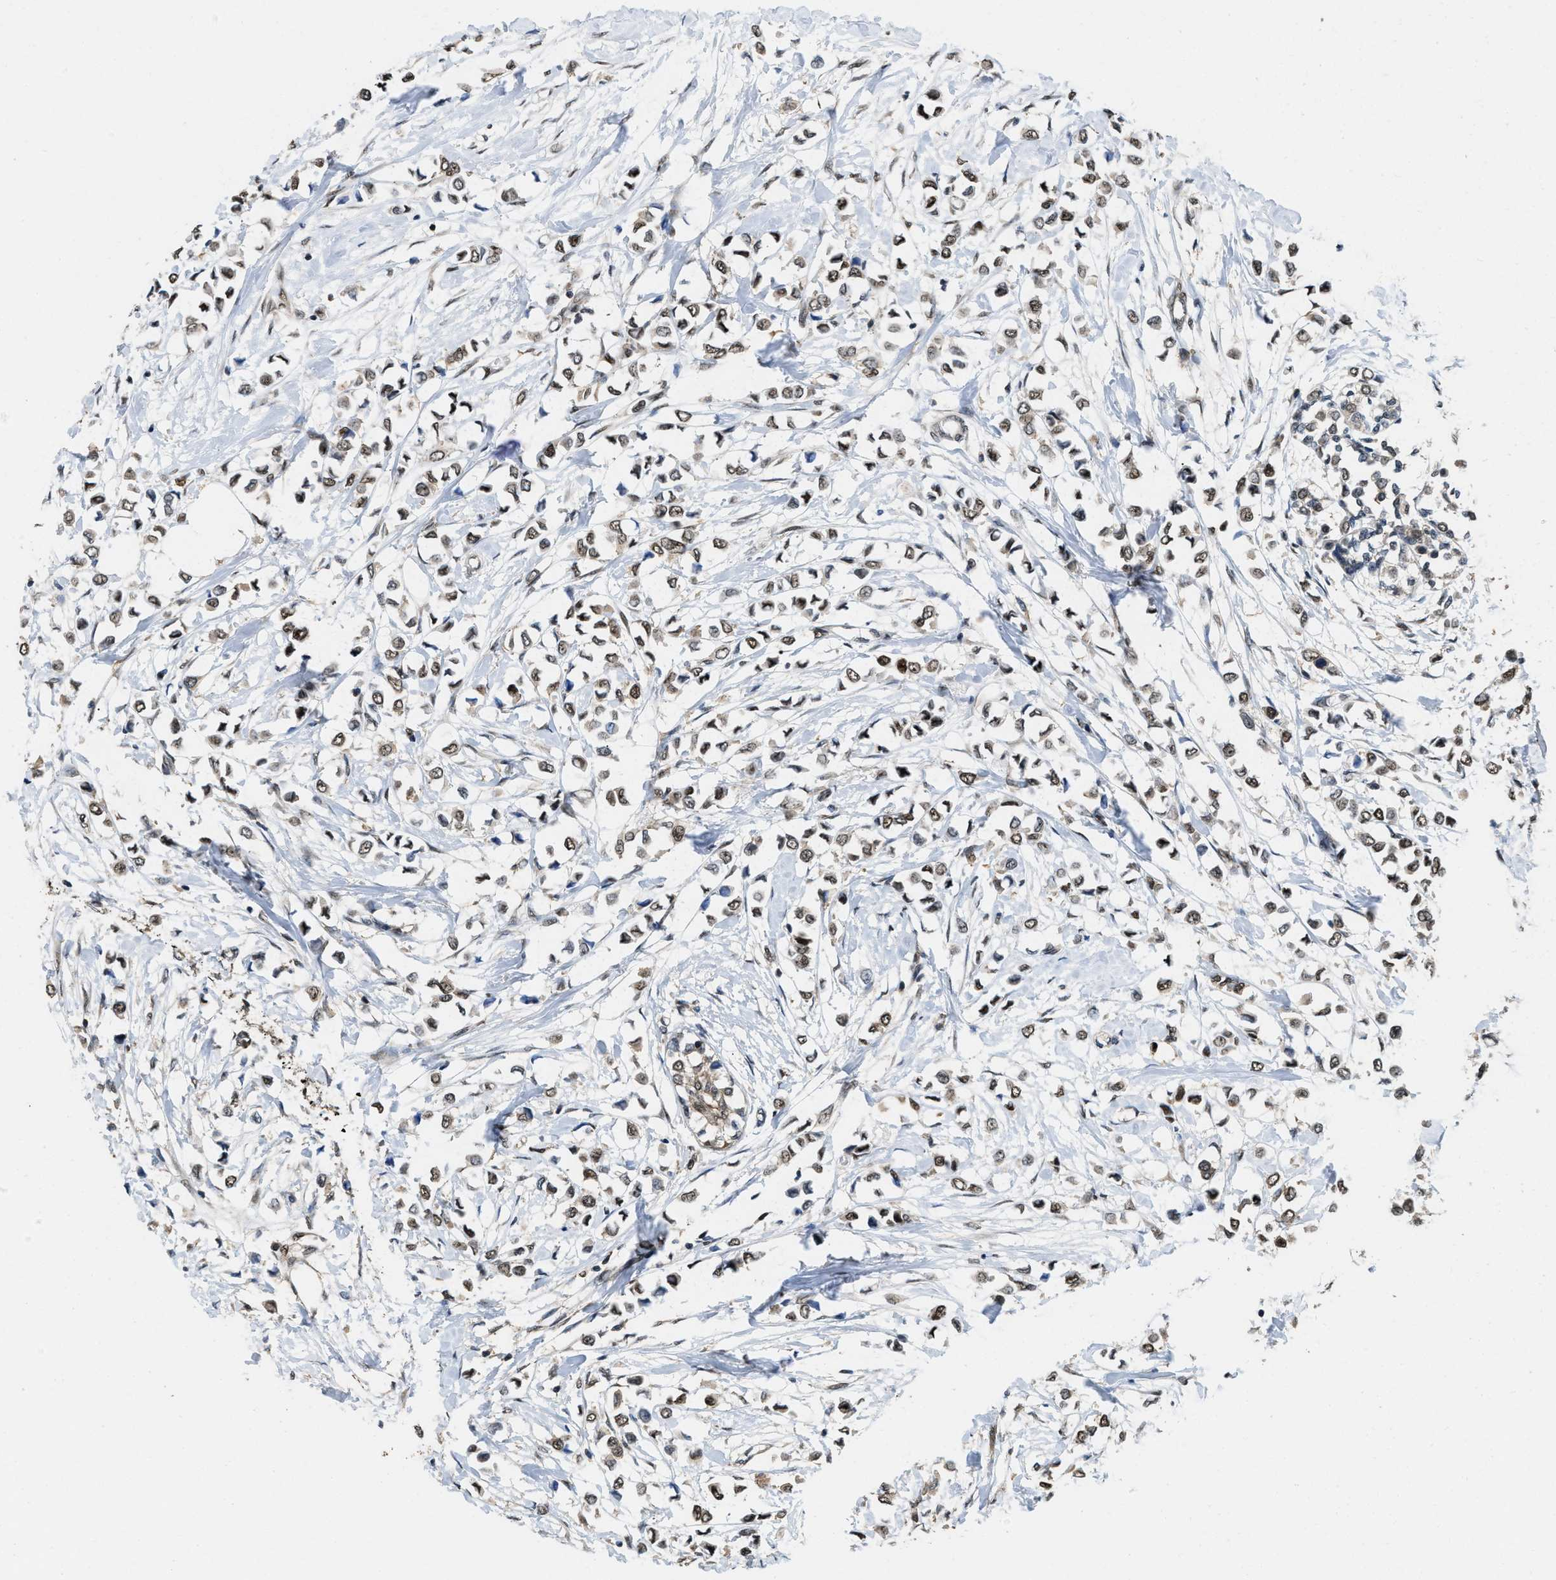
{"staining": {"intensity": "weak", "quantity": "25%-75%", "location": "cytoplasmic/membranous,nuclear"}, "tissue": "breast cancer", "cell_type": "Tumor cells", "image_type": "cancer", "snomed": [{"axis": "morphology", "description": "Lobular carcinoma"}, {"axis": "topography", "description": "Breast"}], "caption": "Approximately 25%-75% of tumor cells in breast lobular carcinoma display weak cytoplasmic/membranous and nuclear protein expression as visualized by brown immunohistochemical staining.", "gene": "ATF7IP", "patient": {"sex": "female", "age": 51}}